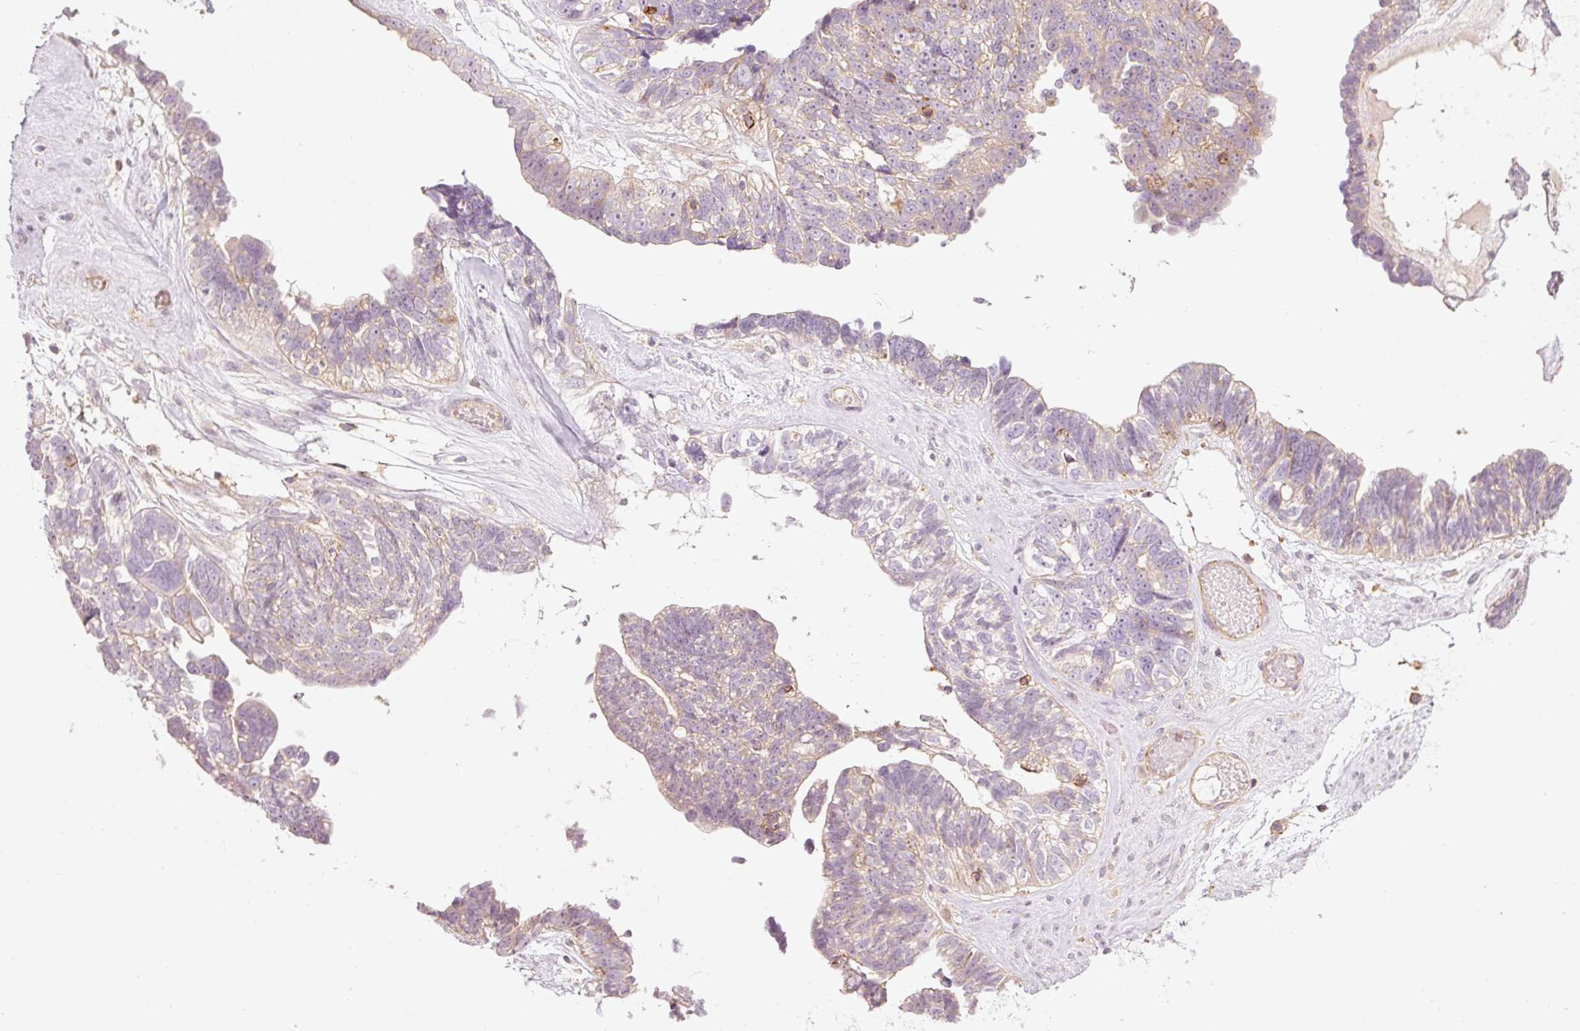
{"staining": {"intensity": "weak", "quantity": "<25%", "location": "cytoplasmic/membranous"}, "tissue": "ovarian cancer", "cell_type": "Tumor cells", "image_type": "cancer", "snomed": [{"axis": "morphology", "description": "Cystadenocarcinoma, serous, NOS"}, {"axis": "topography", "description": "Ovary"}], "caption": "This is a image of immunohistochemistry (IHC) staining of serous cystadenocarcinoma (ovarian), which shows no expression in tumor cells.", "gene": "SIPA1", "patient": {"sex": "female", "age": 79}}